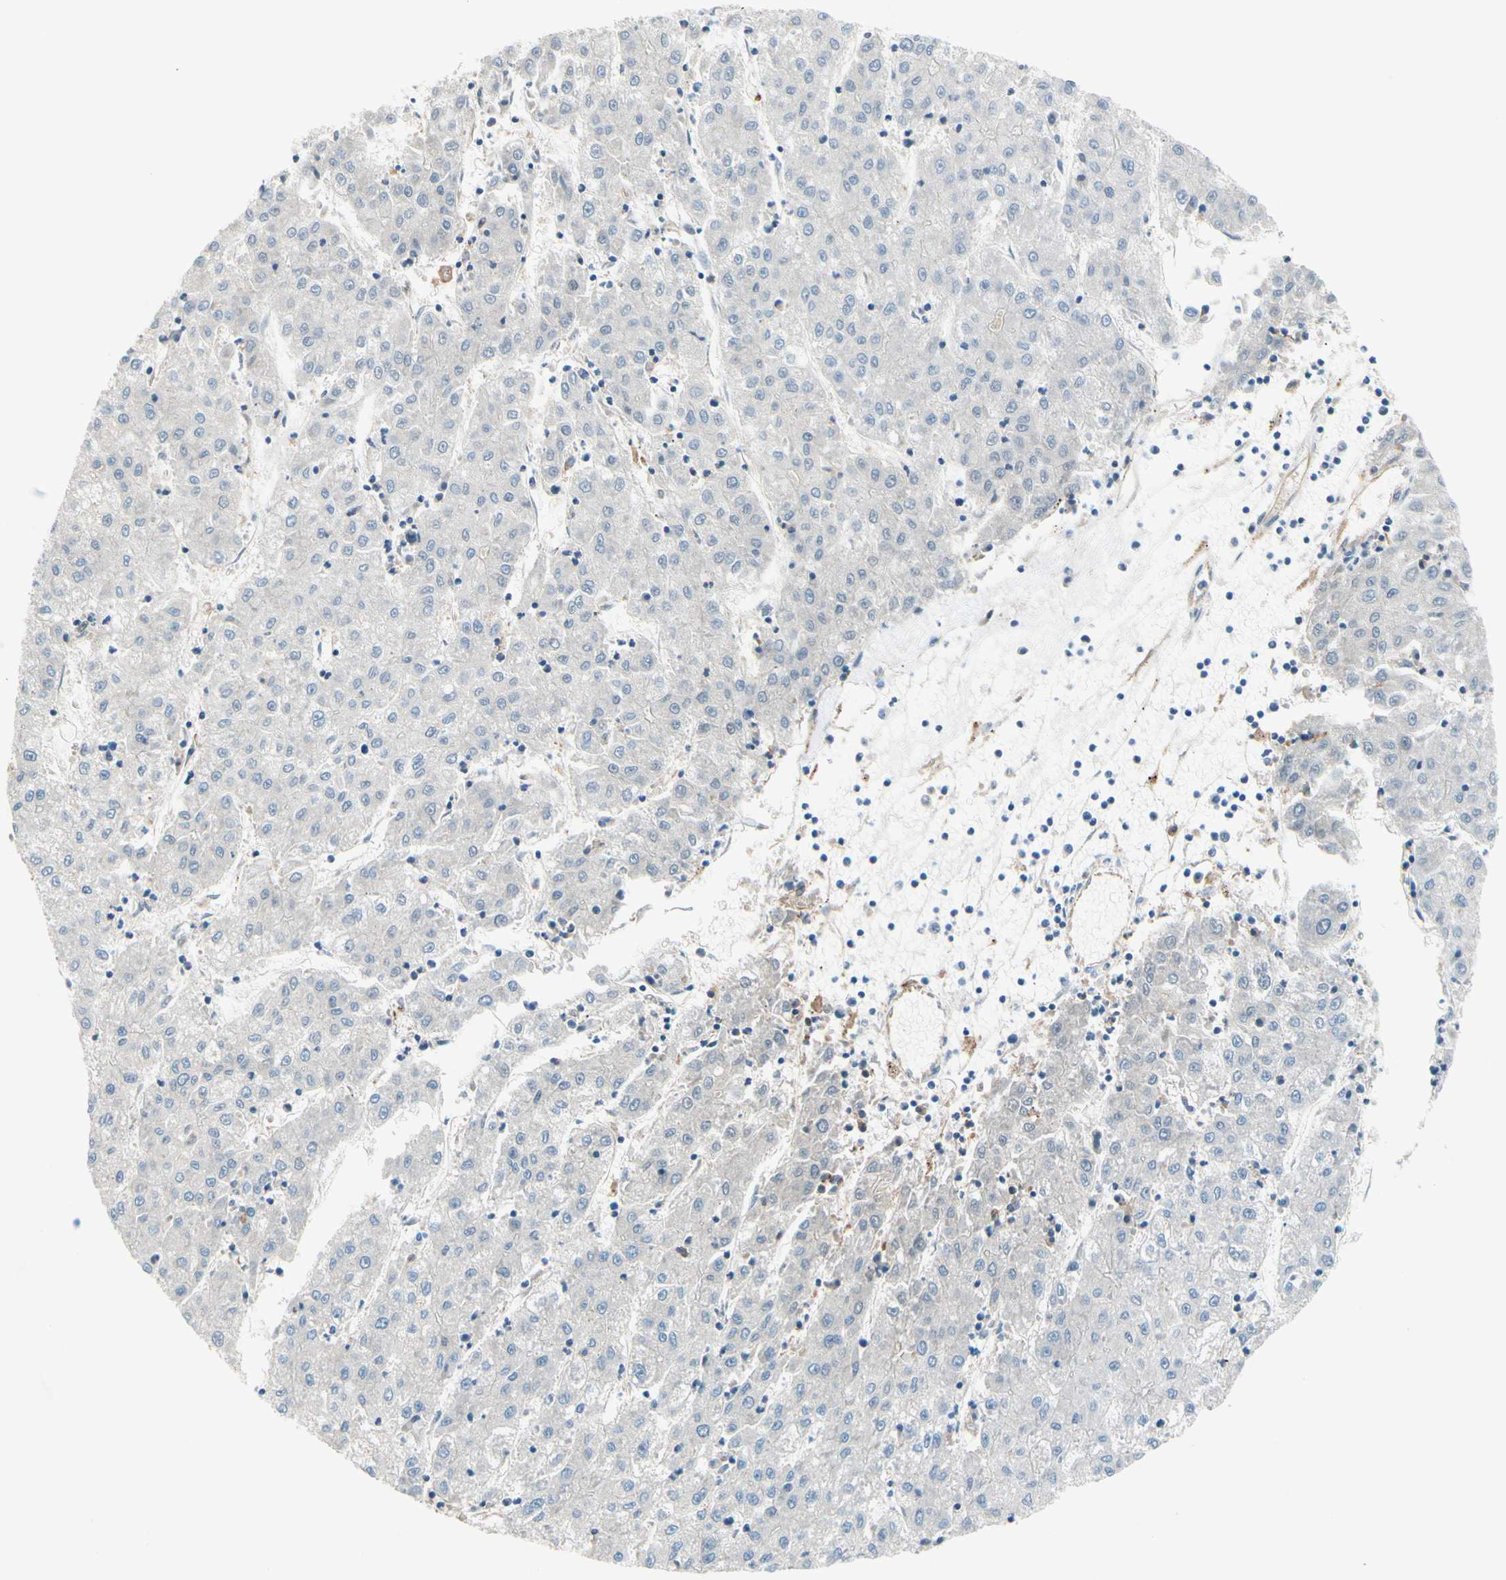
{"staining": {"intensity": "negative", "quantity": "none", "location": "none"}, "tissue": "liver cancer", "cell_type": "Tumor cells", "image_type": "cancer", "snomed": [{"axis": "morphology", "description": "Carcinoma, Hepatocellular, NOS"}, {"axis": "topography", "description": "Liver"}], "caption": "A photomicrograph of hepatocellular carcinoma (liver) stained for a protein shows no brown staining in tumor cells.", "gene": "CNDP1", "patient": {"sex": "male", "age": 72}}